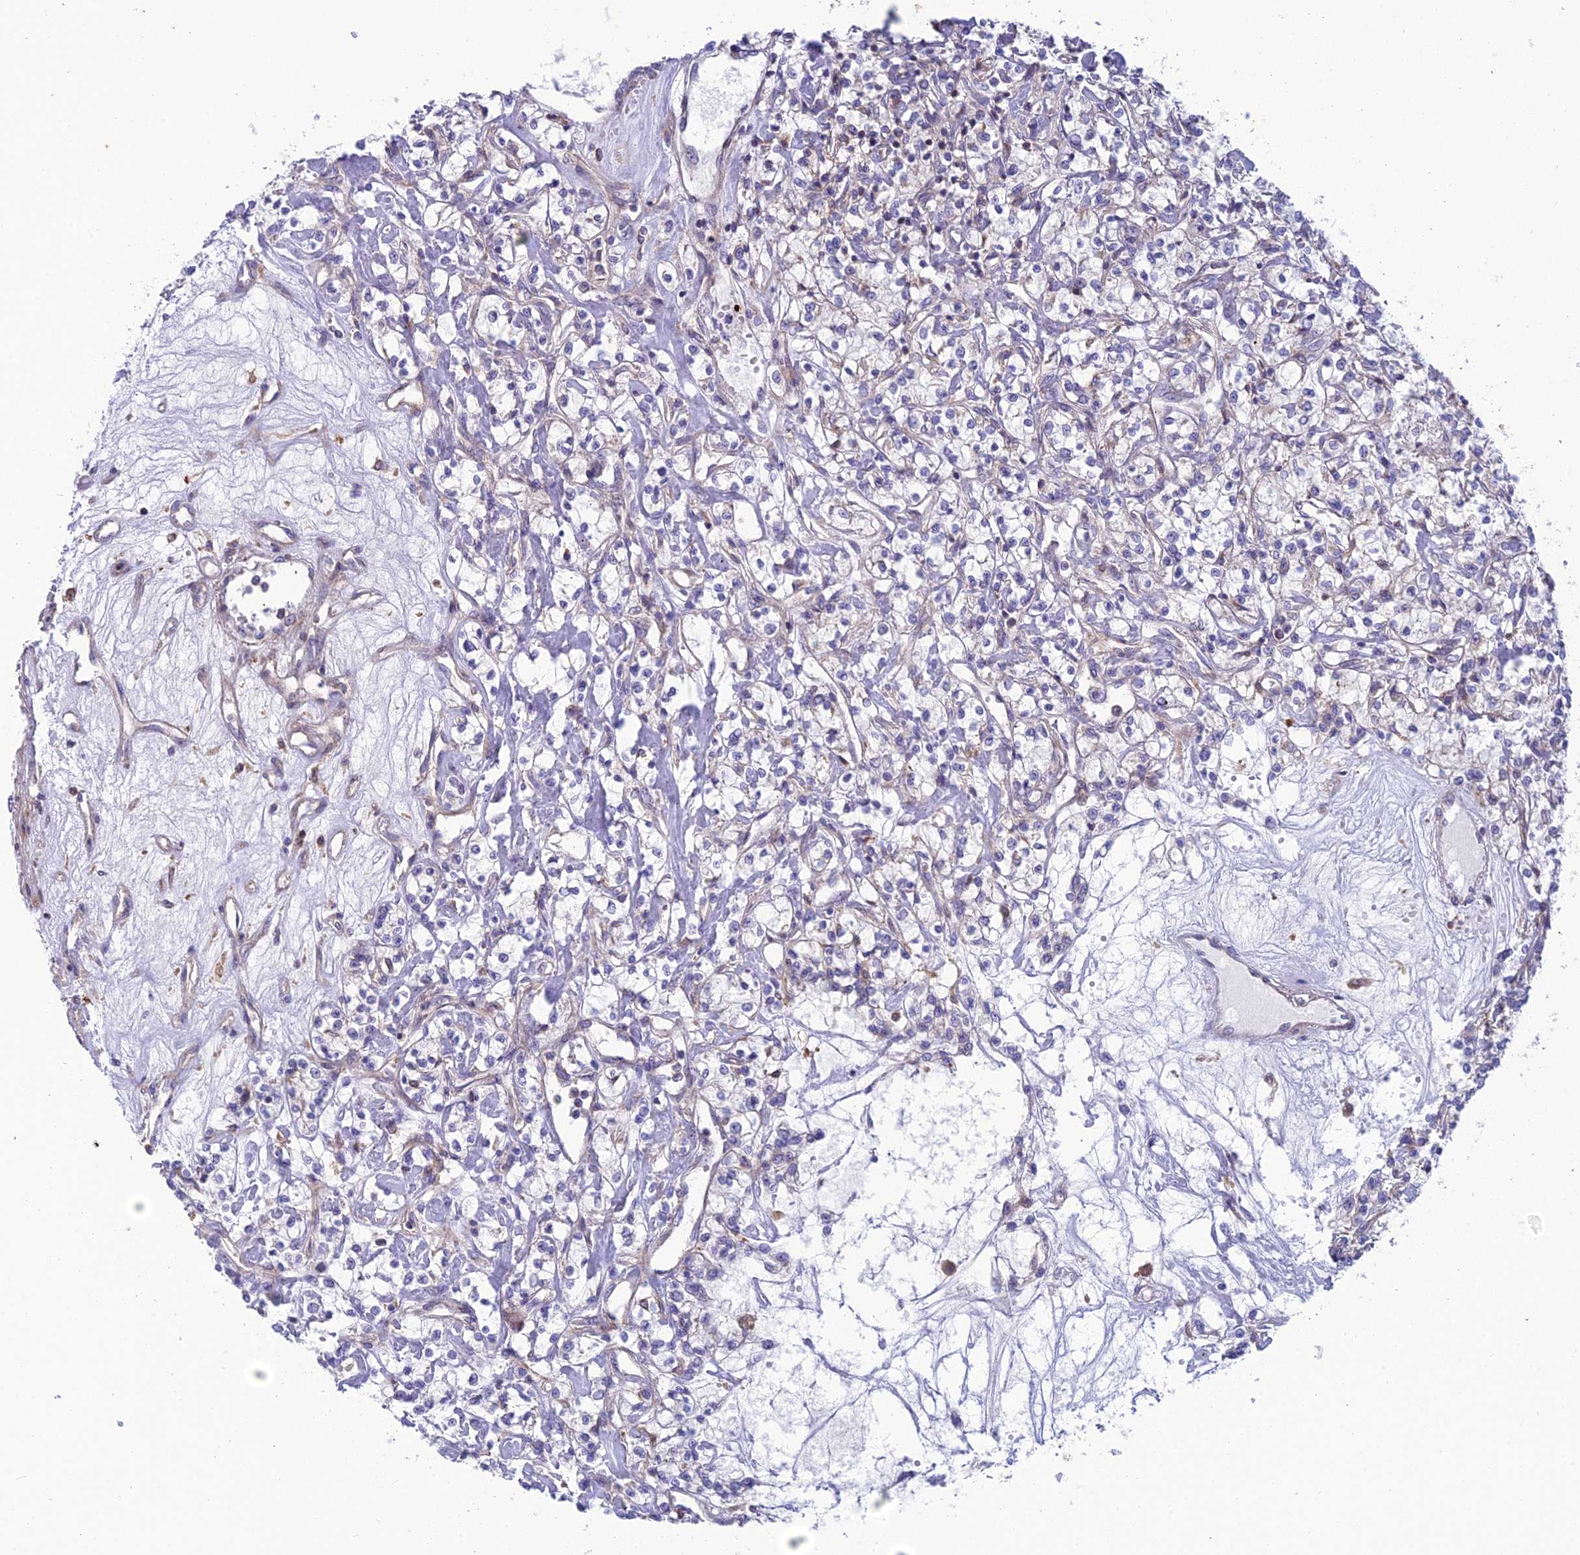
{"staining": {"intensity": "weak", "quantity": "<25%", "location": "cytoplasmic/membranous"}, "tissue": "renal cancer", "cell_type": "Tumor cells", "image_type": "cancer", "snomed": [{"axis": "morphology", "description": "Adenocarcinoma, NOS"}, {"axis": "topography", "description": "Kidney"}], "caption": "Protein analysis of renal cancer displays no significant expression in tumor cells. (DAB (3,3'-diaminobenzidine) immunohistochemistry (IHC) with hematoxylin counter stain).", "gene": "BLTP2", "patient": {"sex": "female", "age": 59}}